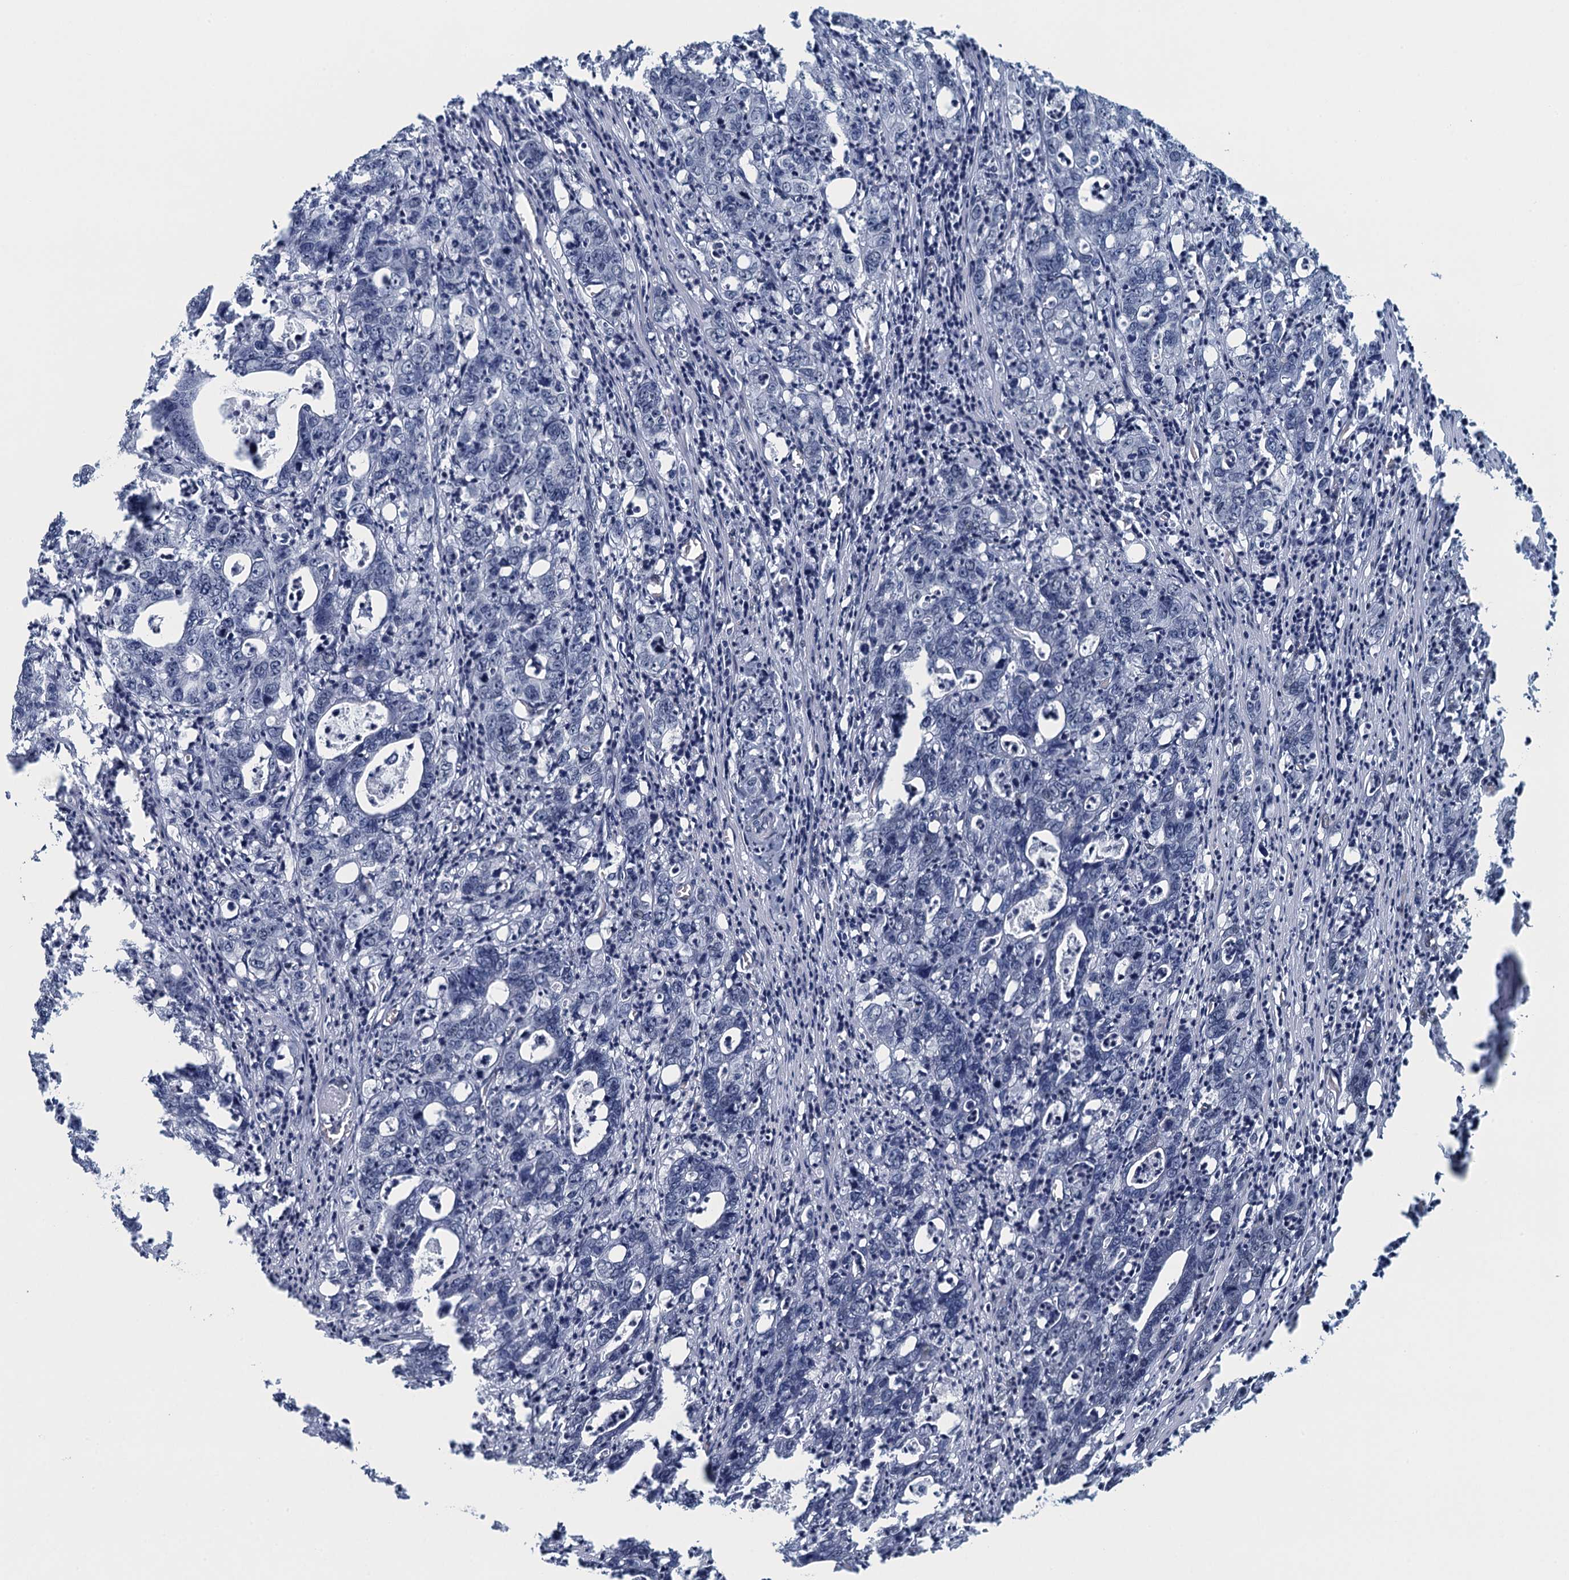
{"staining": {"intensity": "negative", "quantity": "none", "location": "none"}, "tissue": "colorectal cancer", "cell_type": "Tumor cells", "image_type": "cancer", "snomed": [{"axis": "morphology", "description": "Adenocarcinoma, NOS"}, {"axis": "topography", "description": "Colon"}], "caption": "Protein analysis of colorectal adenocarcinoma reveals no significant expression in tumor cells.", "gene": "TTLL9", "patient": {"sex": "female", "age": 75}}